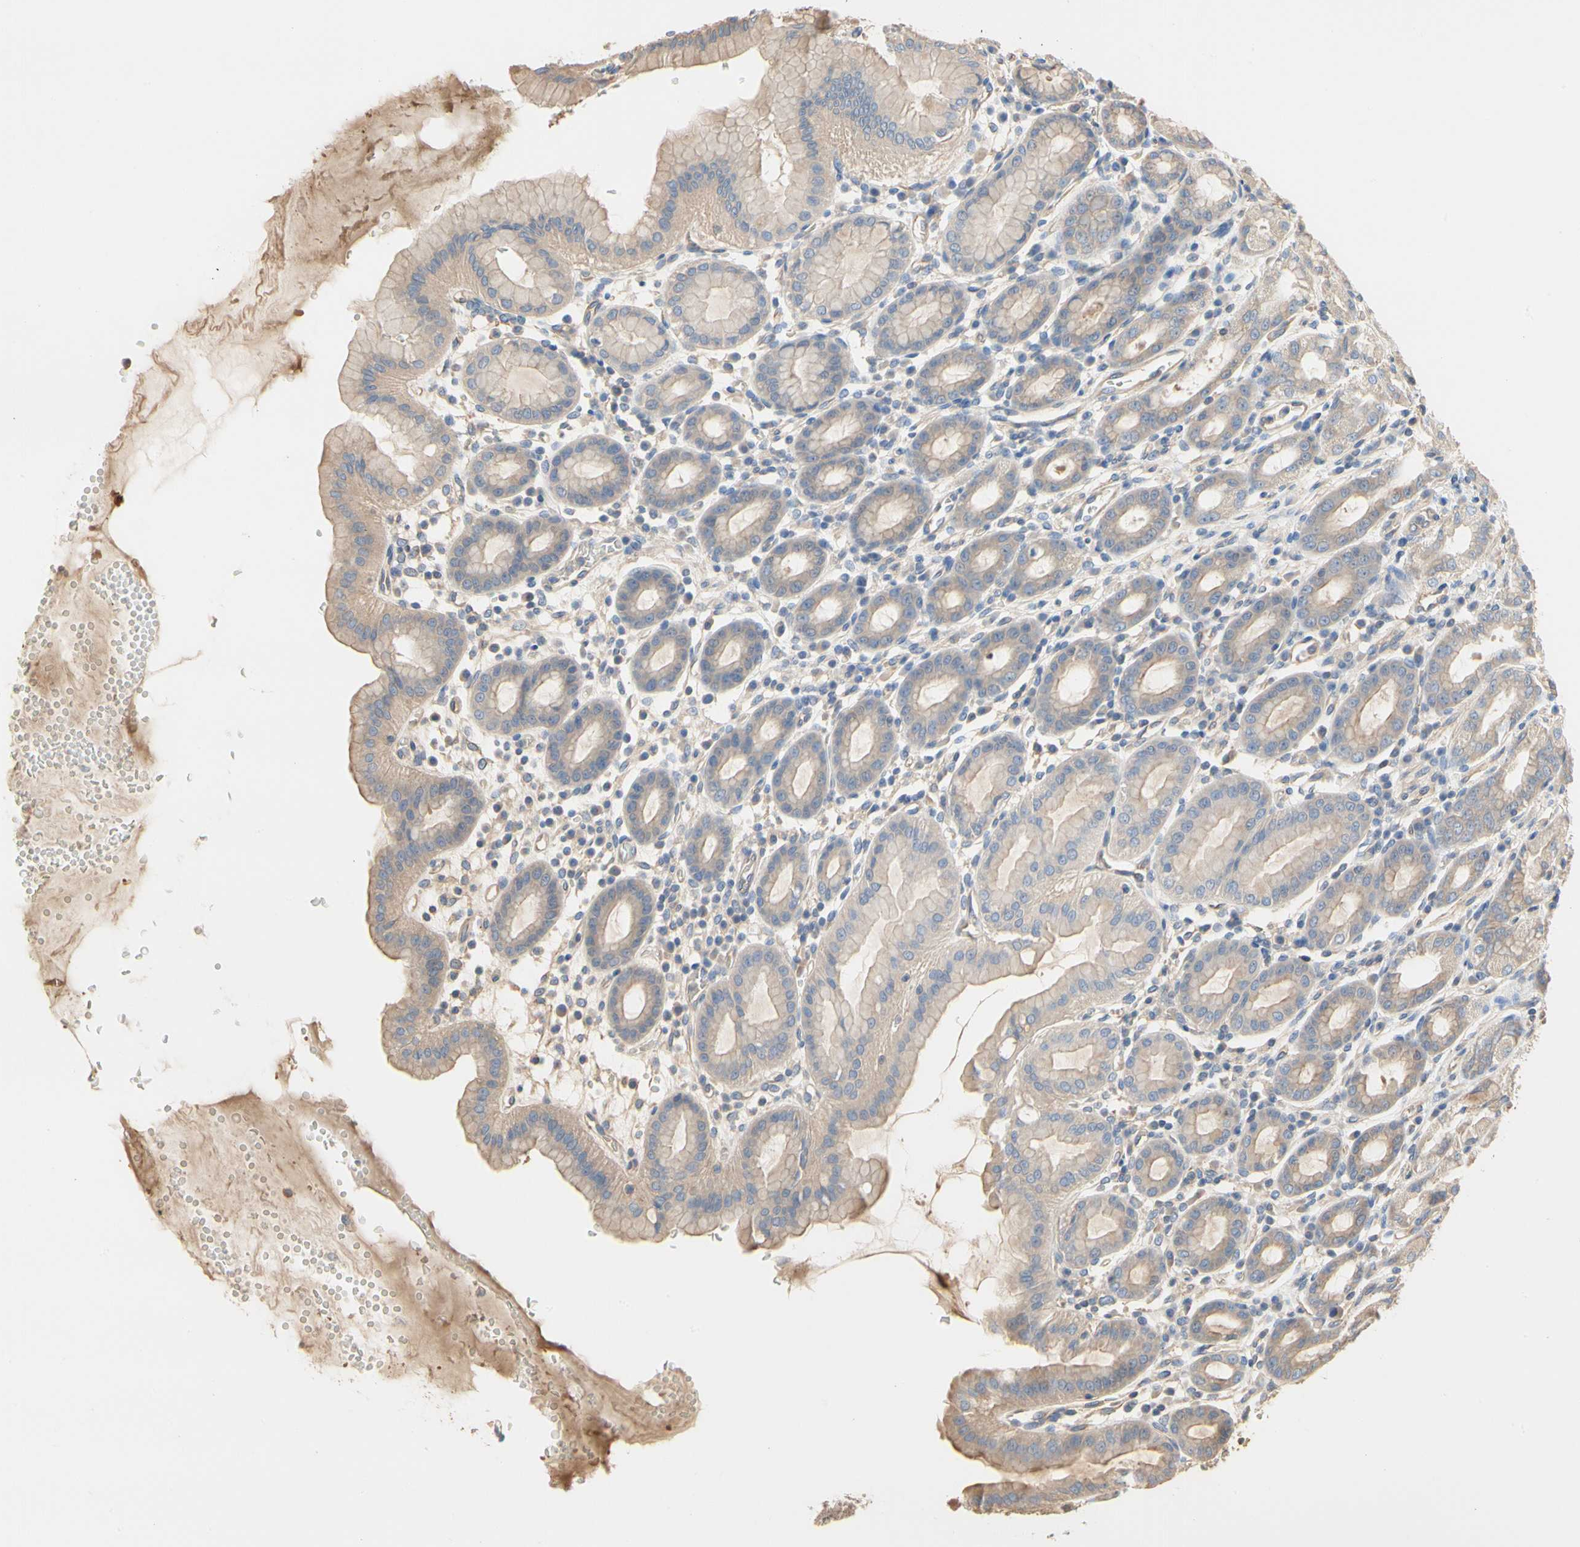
{"staining": {"intensity": "weak", "quantity": "25%-75%", "location": "cytoplasmic/membranous"}, "tissue": "stomach", "cell_type": "Glandular cells", "image_type": "normal", "snomed": [{"axis": "morphology", "description": "Normal tissue, NOS"}, {"axis": "topography", "description": "Stomach, upper"}], "caption": "High-magnification brightfield microscopy of normal stomach stained with DAB (3,3'-diaminobenzidine) (brown) and counterstained with hematoxylin (blue). glandular cells exhibit weak cytoplasmic/membranous expression is appreciated in about25%-75% of cells.", "gene": "PDZK1", "patient": {"sex": "male", "age": 68}}